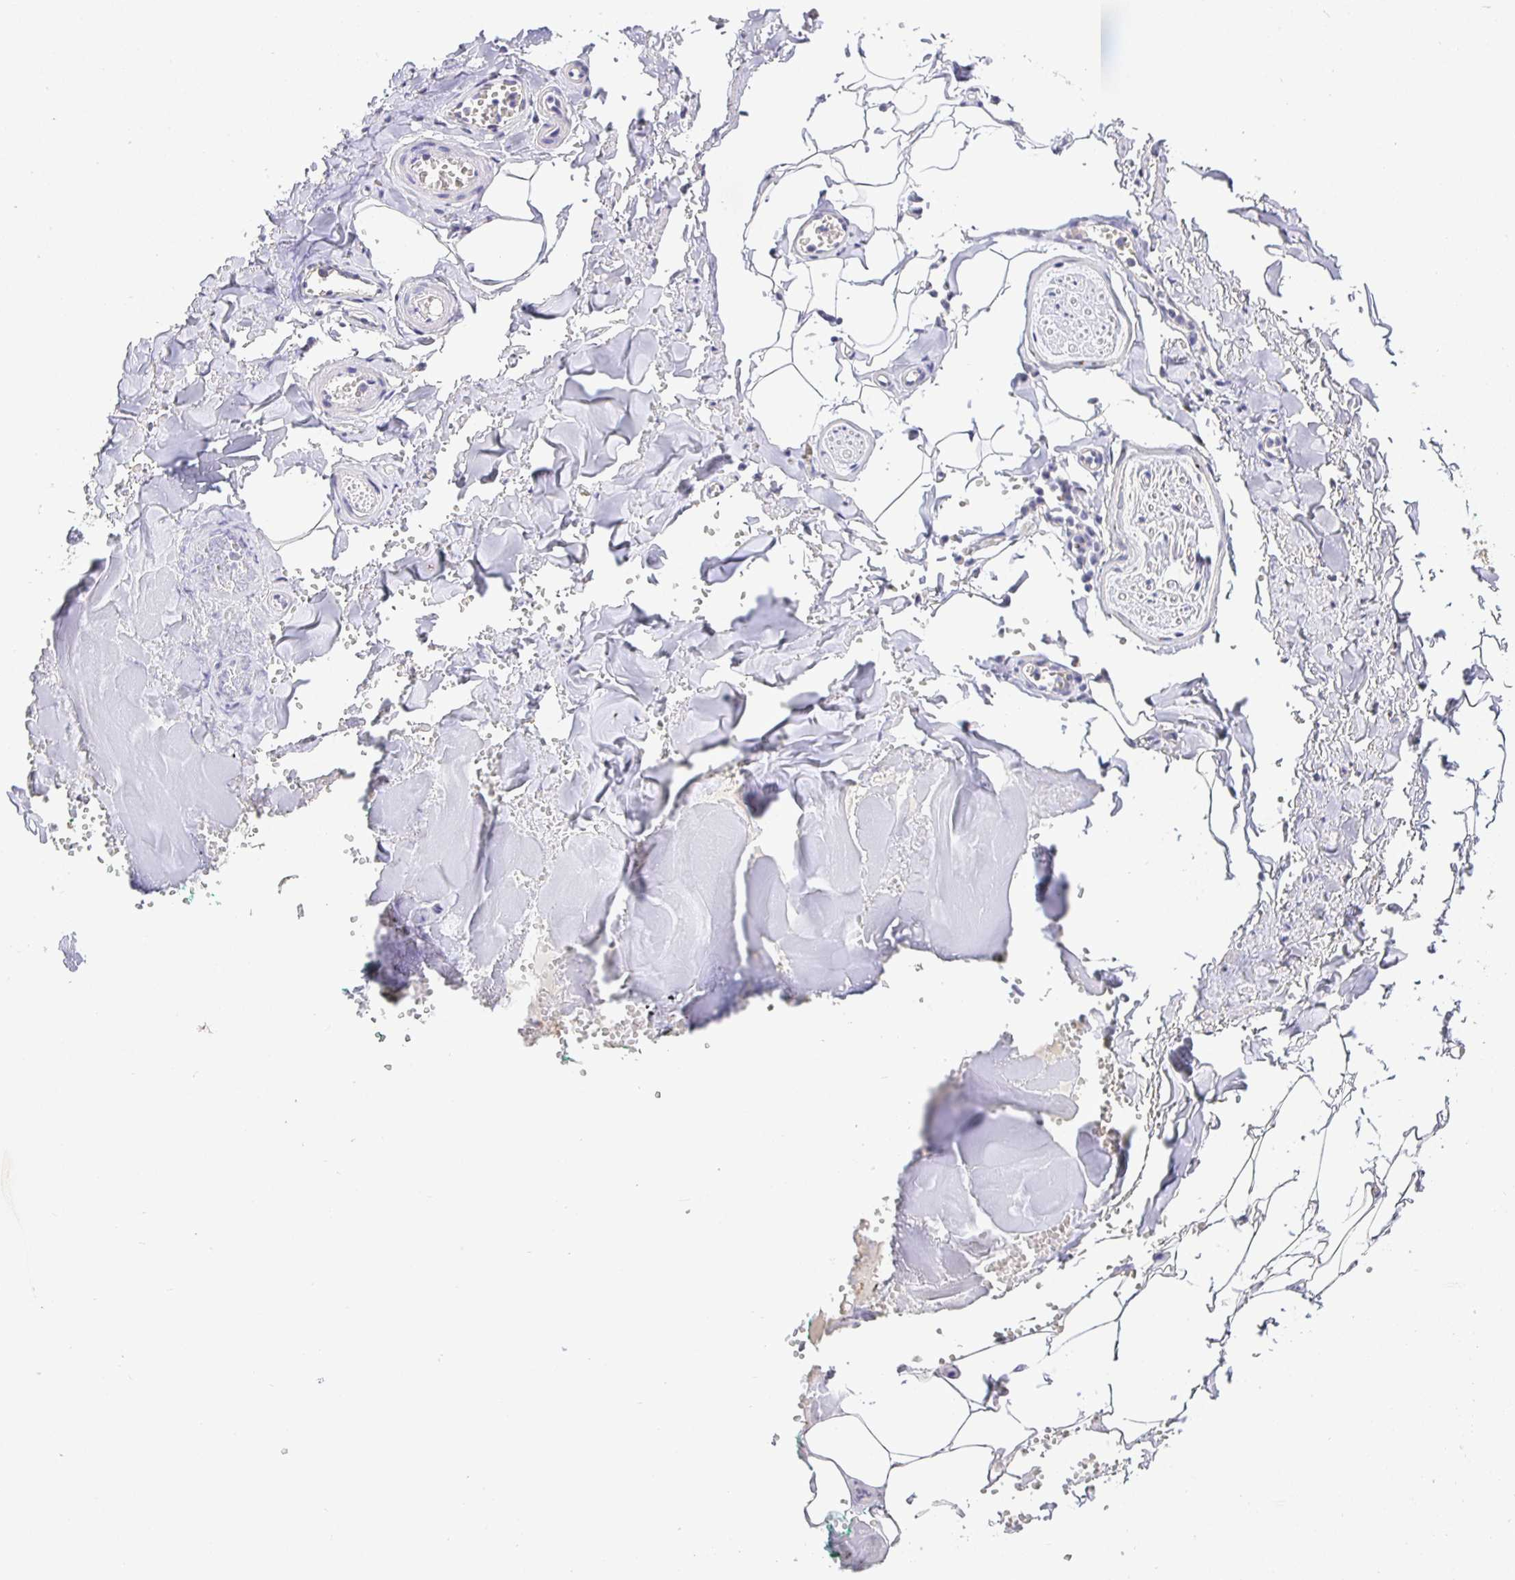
{"staining": {"intensity": "negative", "quantity": "none", "location": "none"}, "tissue": "adipose tissue", "cell_type": "Adipocytes", "image_type": "normal", "snomed": [{"axis": "morphology", "description": "Normal tissue, NOS"}, {"axis": "topography", "description": "Vulva"}, {"axis": "topography", "description": "Peripheral nerve tissue"}], "caption": "Immunohistochemistry (IHC) of normal adipose tissue demonstrates no staining in adipocytes.", "gene": "OPALIN", "patient": {"sex": "female", "age": 66}}